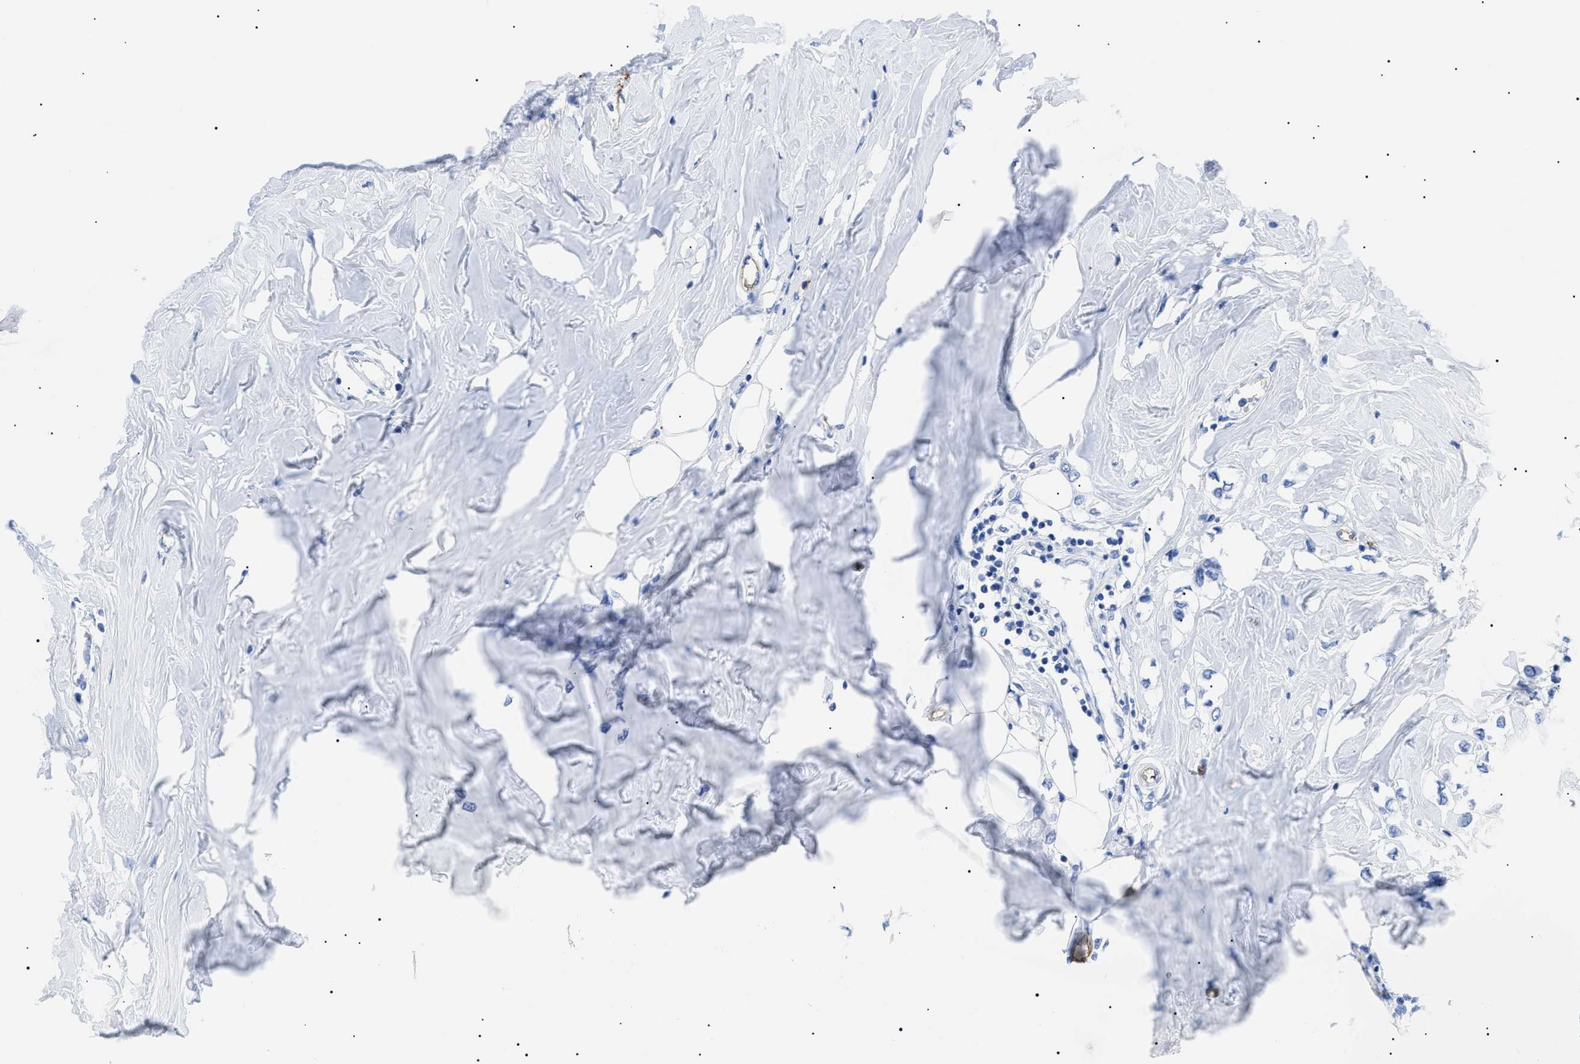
{"staining": {"intensity": "negative", "quantity": "none", "location": "none"}, "tissue": "breast cancer", "cell_type": "Tumor cells", "image_type": "cancer", "snomed": [{"axis": "morphology", "description": "Lobular carcinoma"}, {"axis": "topography", "description": "Breast"}], "caption": "A histopathology image of breast cancer stained for a protein demonstrates no brown staining in tumor cells.", "gene": "PODXL", "patient": {"sex": "female", "age": 51}}